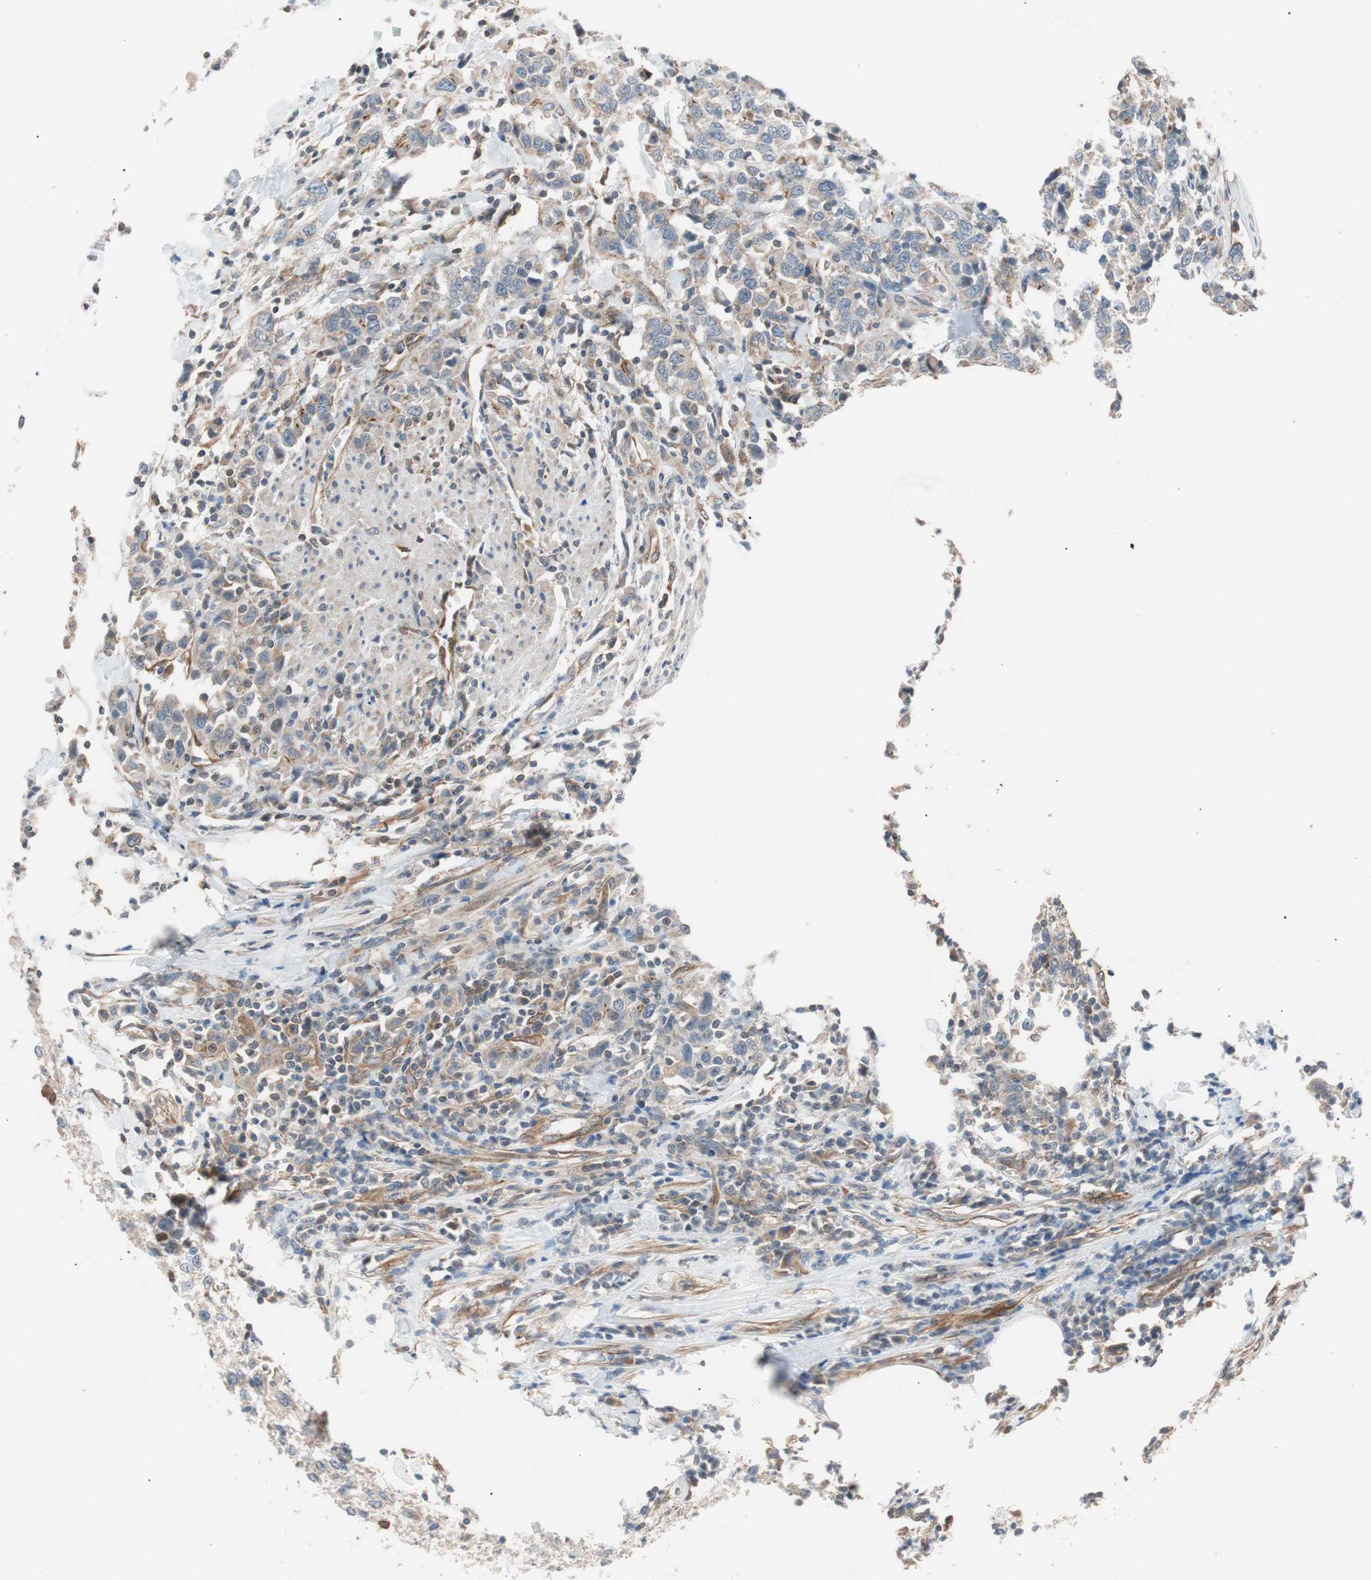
{"staining": {"intensity": "weak", "quantity": "25%-75%", "location": "cytoplasmic/membranous"}, "tissue": "urothelial cancer", "cell_type": "Tumor cells", "image_type": "cancer", "snomed": [{"axis": "morphology", "description": "Urothelial carcinoma, High grade"}, {"axis": "topography", "description": "Urinary bladder"}], "caption": "A brown stain labels weak cytoplasmic/membranous positivity of a protein in urothelial cancer tumor cells.", "gene": "SMG1", "patient": {"sex": "male", "age": 61}}